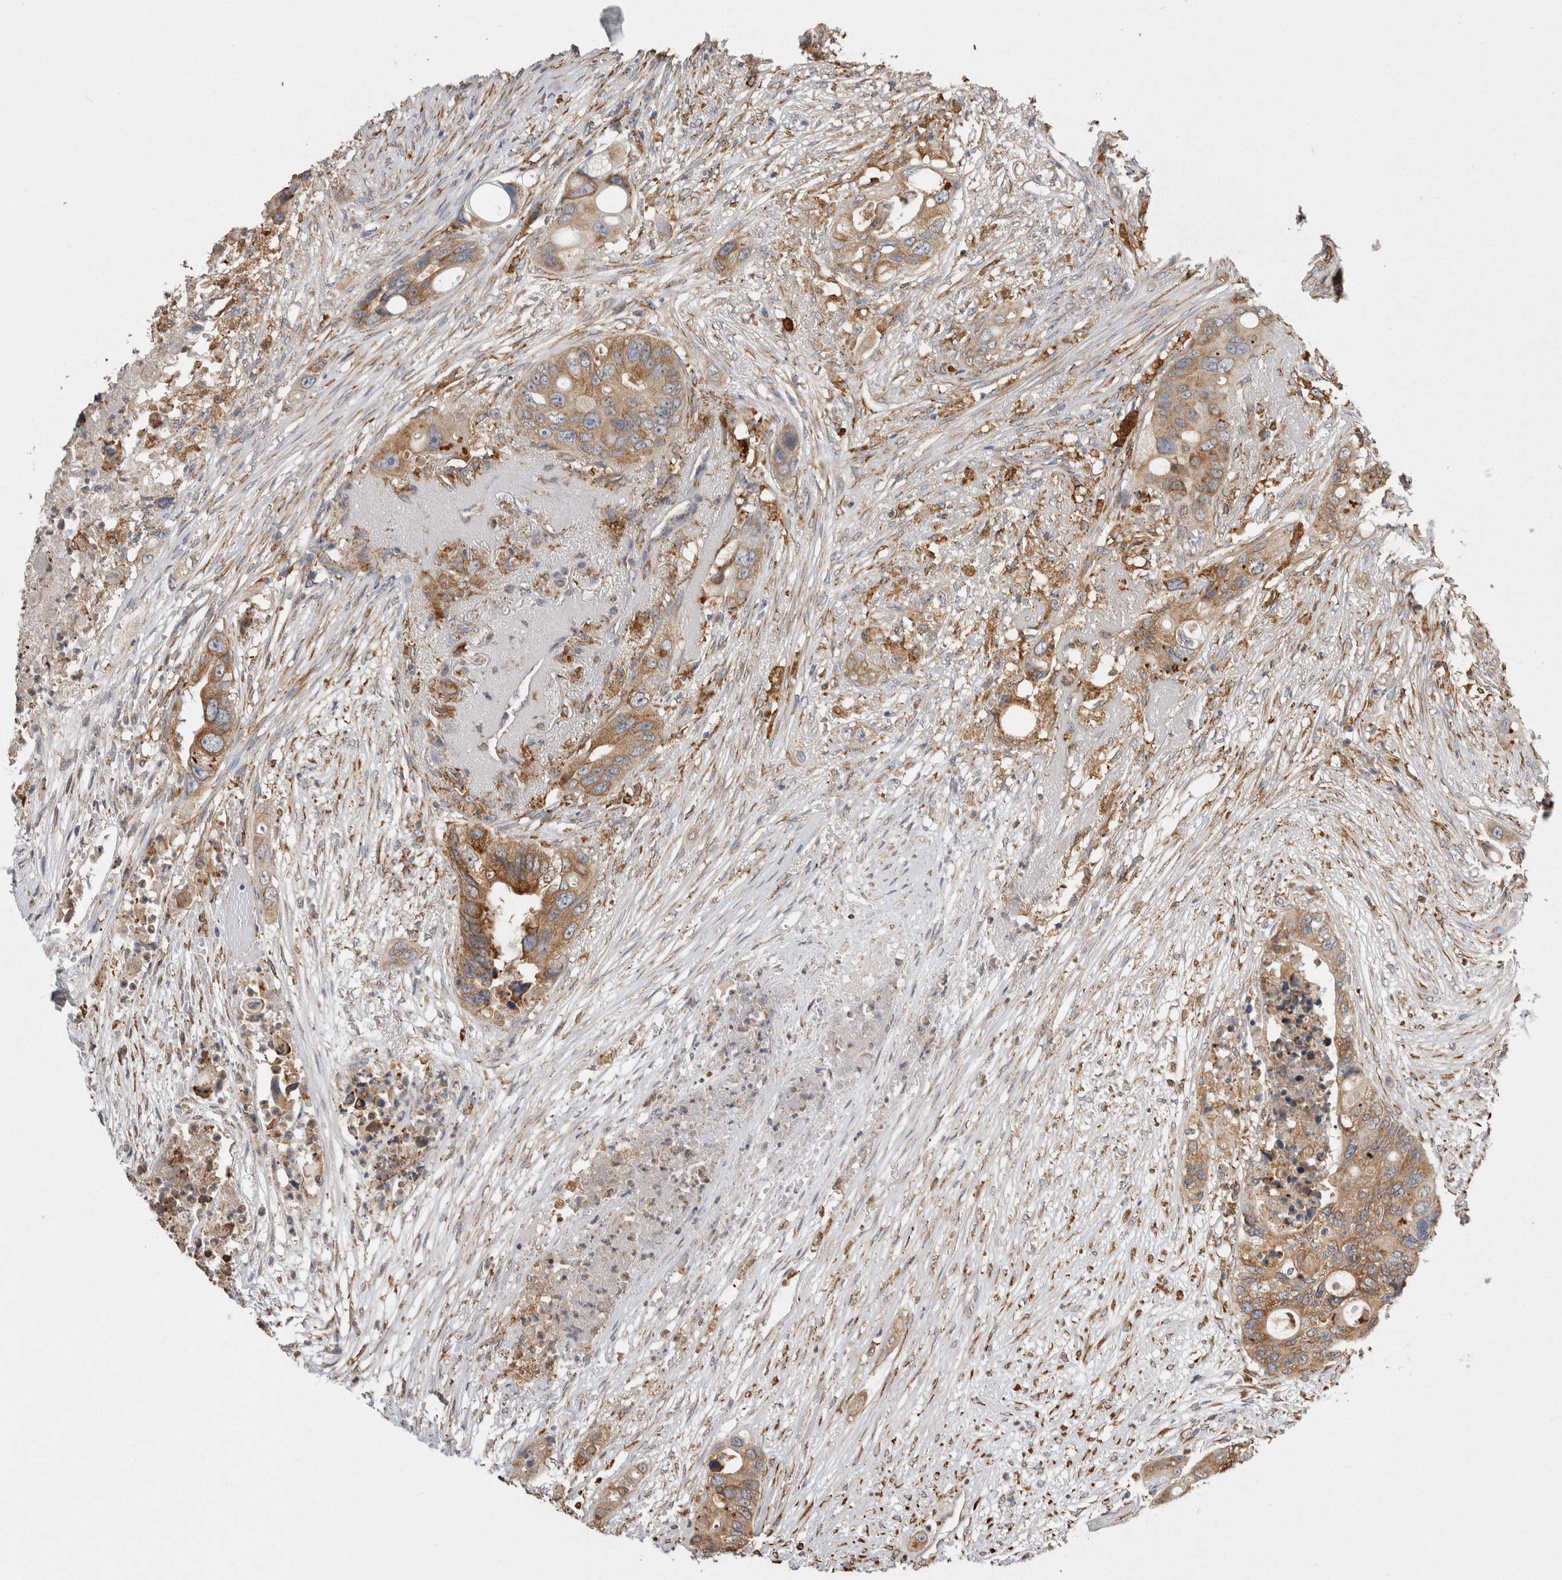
{"staining": {"intensity": "moderate", "quantity": ">75%", "location": "cytoplasmic/membranous"}, "tissue": "colorectal cancer", "cell_type": "Tumor cells", "image_type": "cancer", "snomed": [{"axis": "morphology", "description": "Adenocarcinoma, NOS"}, {"axis": "topography", "description": "Colon"}], "caption": "Human colorectal cancer stained with a protein marker demonstrates moderate staining in tumor cells.", "gene": "LRPAP1", "patient": {"sex": "female", "age": 57}}